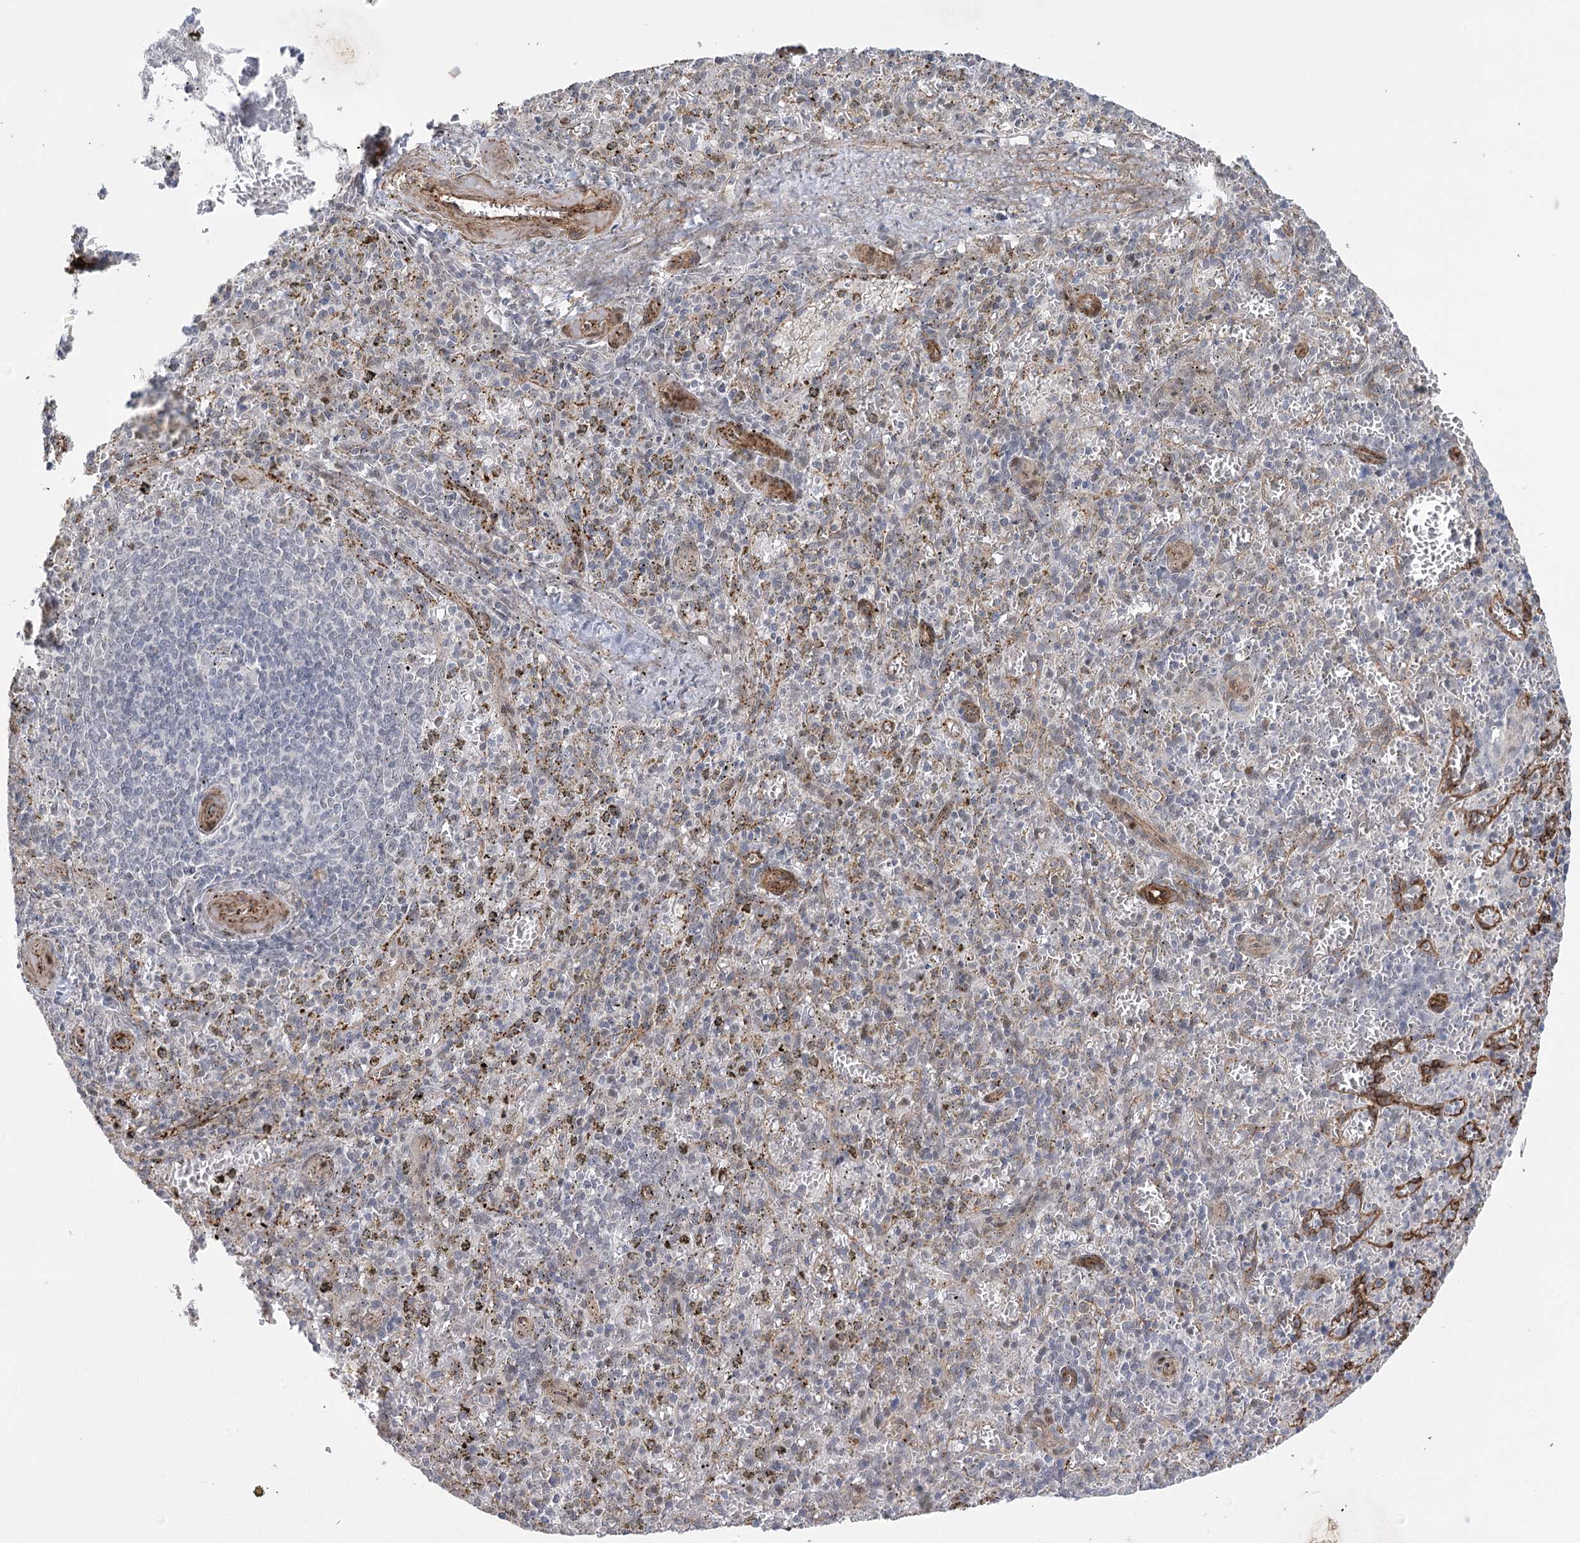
{"staining": {"intensity": "negative", "quantity": "none", "location": "none"}, "tissue": "spleen", "cell_type": "Cells in red pulp", "image_type": "normal", "snomed": [{"axis": "morphology", "description": "Normal tissue, NOS"}, {"axis": "topography", "description": "Spleen"}], "caption": "Immunohistochemistry (IHC) photomicrograph of normal human spleen stained for a protein (brown), which demonstrates no staining in cells in red pulp.", "gene": "AMTN", "patient": {"sex": "male", "age": 72}}